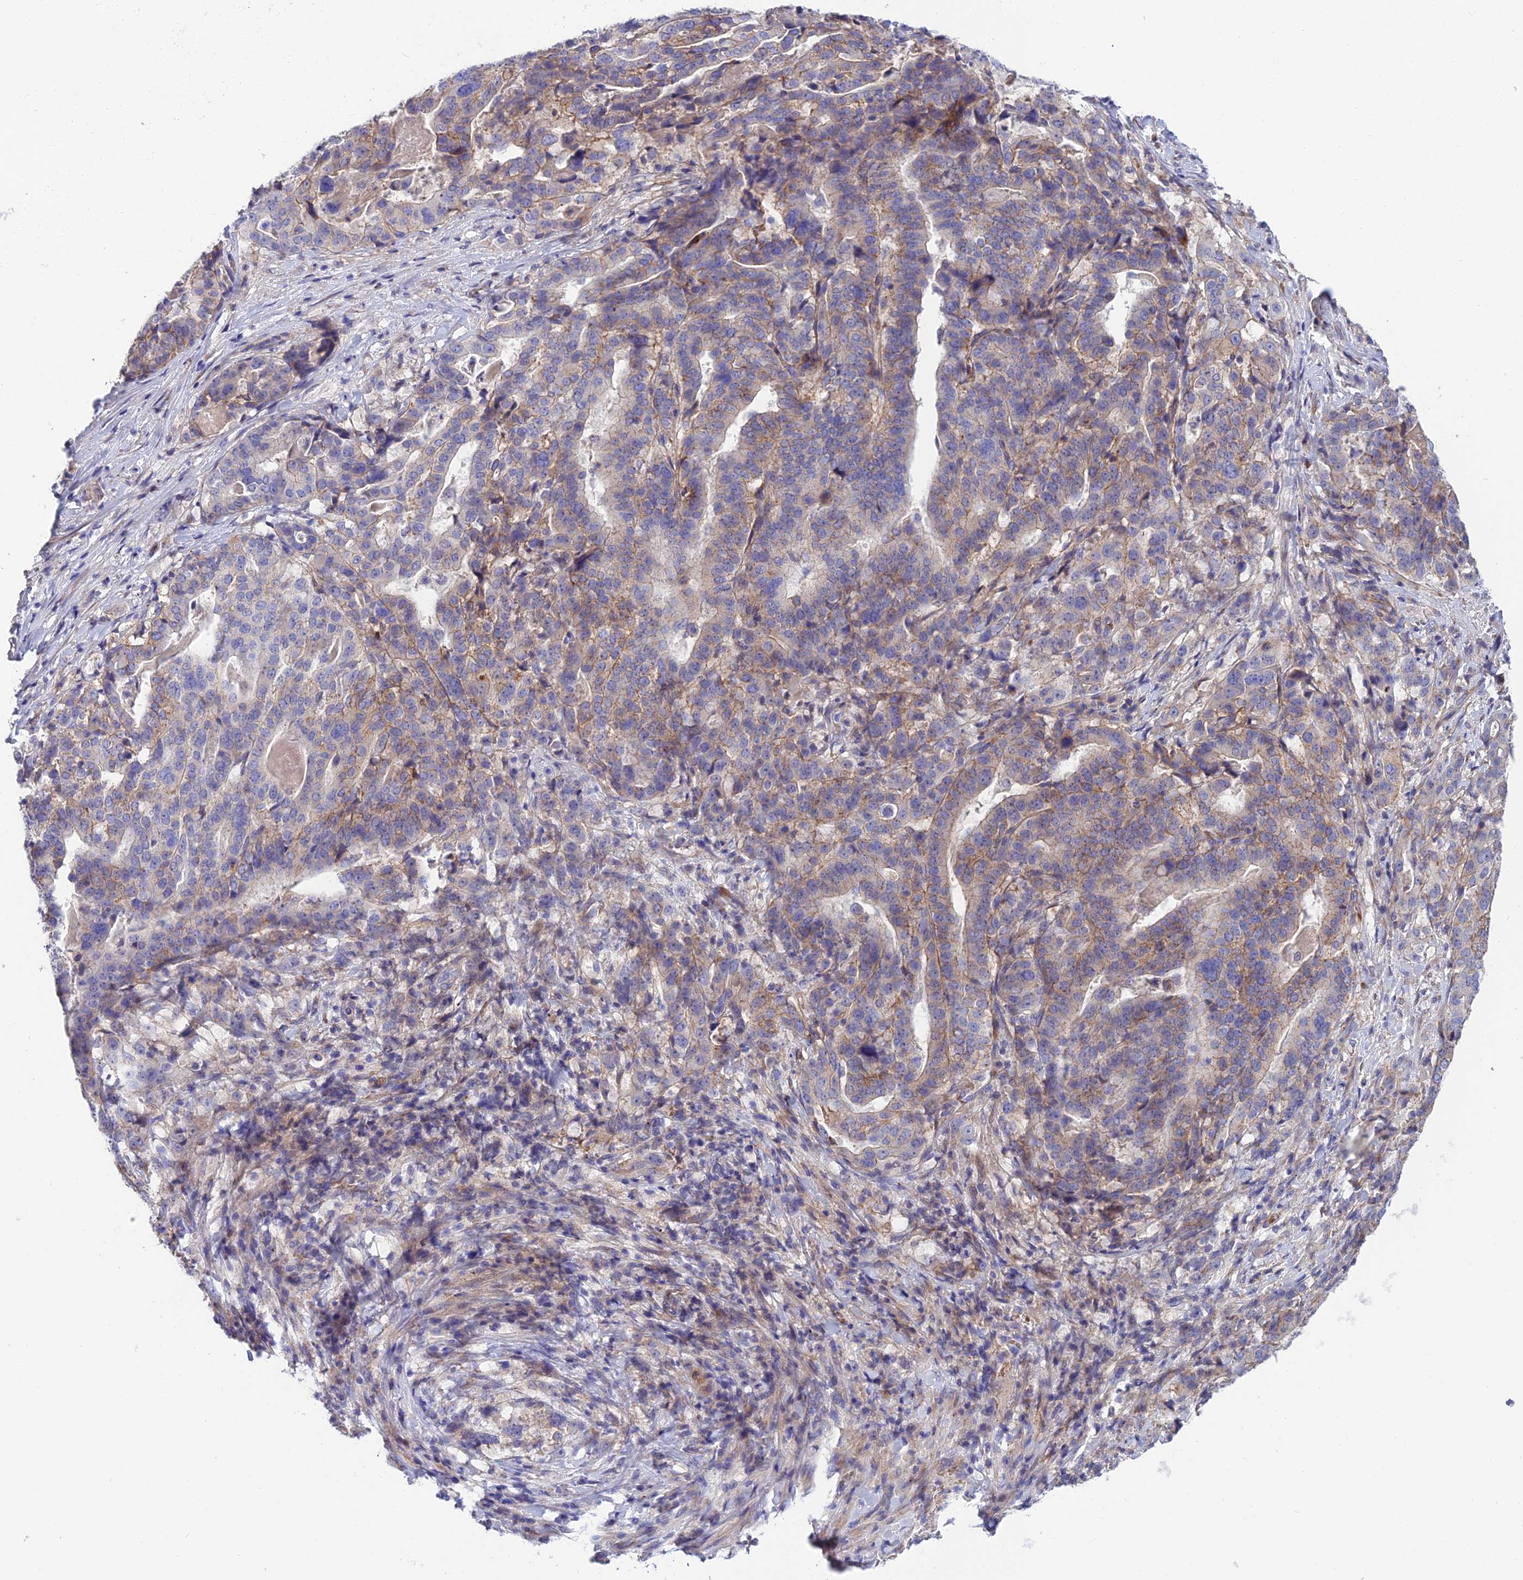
{"staining": {"intensity": "moderate", "quantity": "25%-75%", "location": "cytoplasmic/membranous"}, "tissue": "stomach cancer", "cell_type": "Tumor cells", "image_type": "cancer", "snomed": [{"axis": "morphology", "description": "Adenocarcinoma, NOS"}, {"axis": "topography", "description": "Stomach"}], "caption": "An image of human stomach cancer stained for a protein exhibits moderate cytoplasmic/membranous brown staining in tumor cells.", "gene": "CCDC157", "patient": {"sex": "male", "age": 48}}